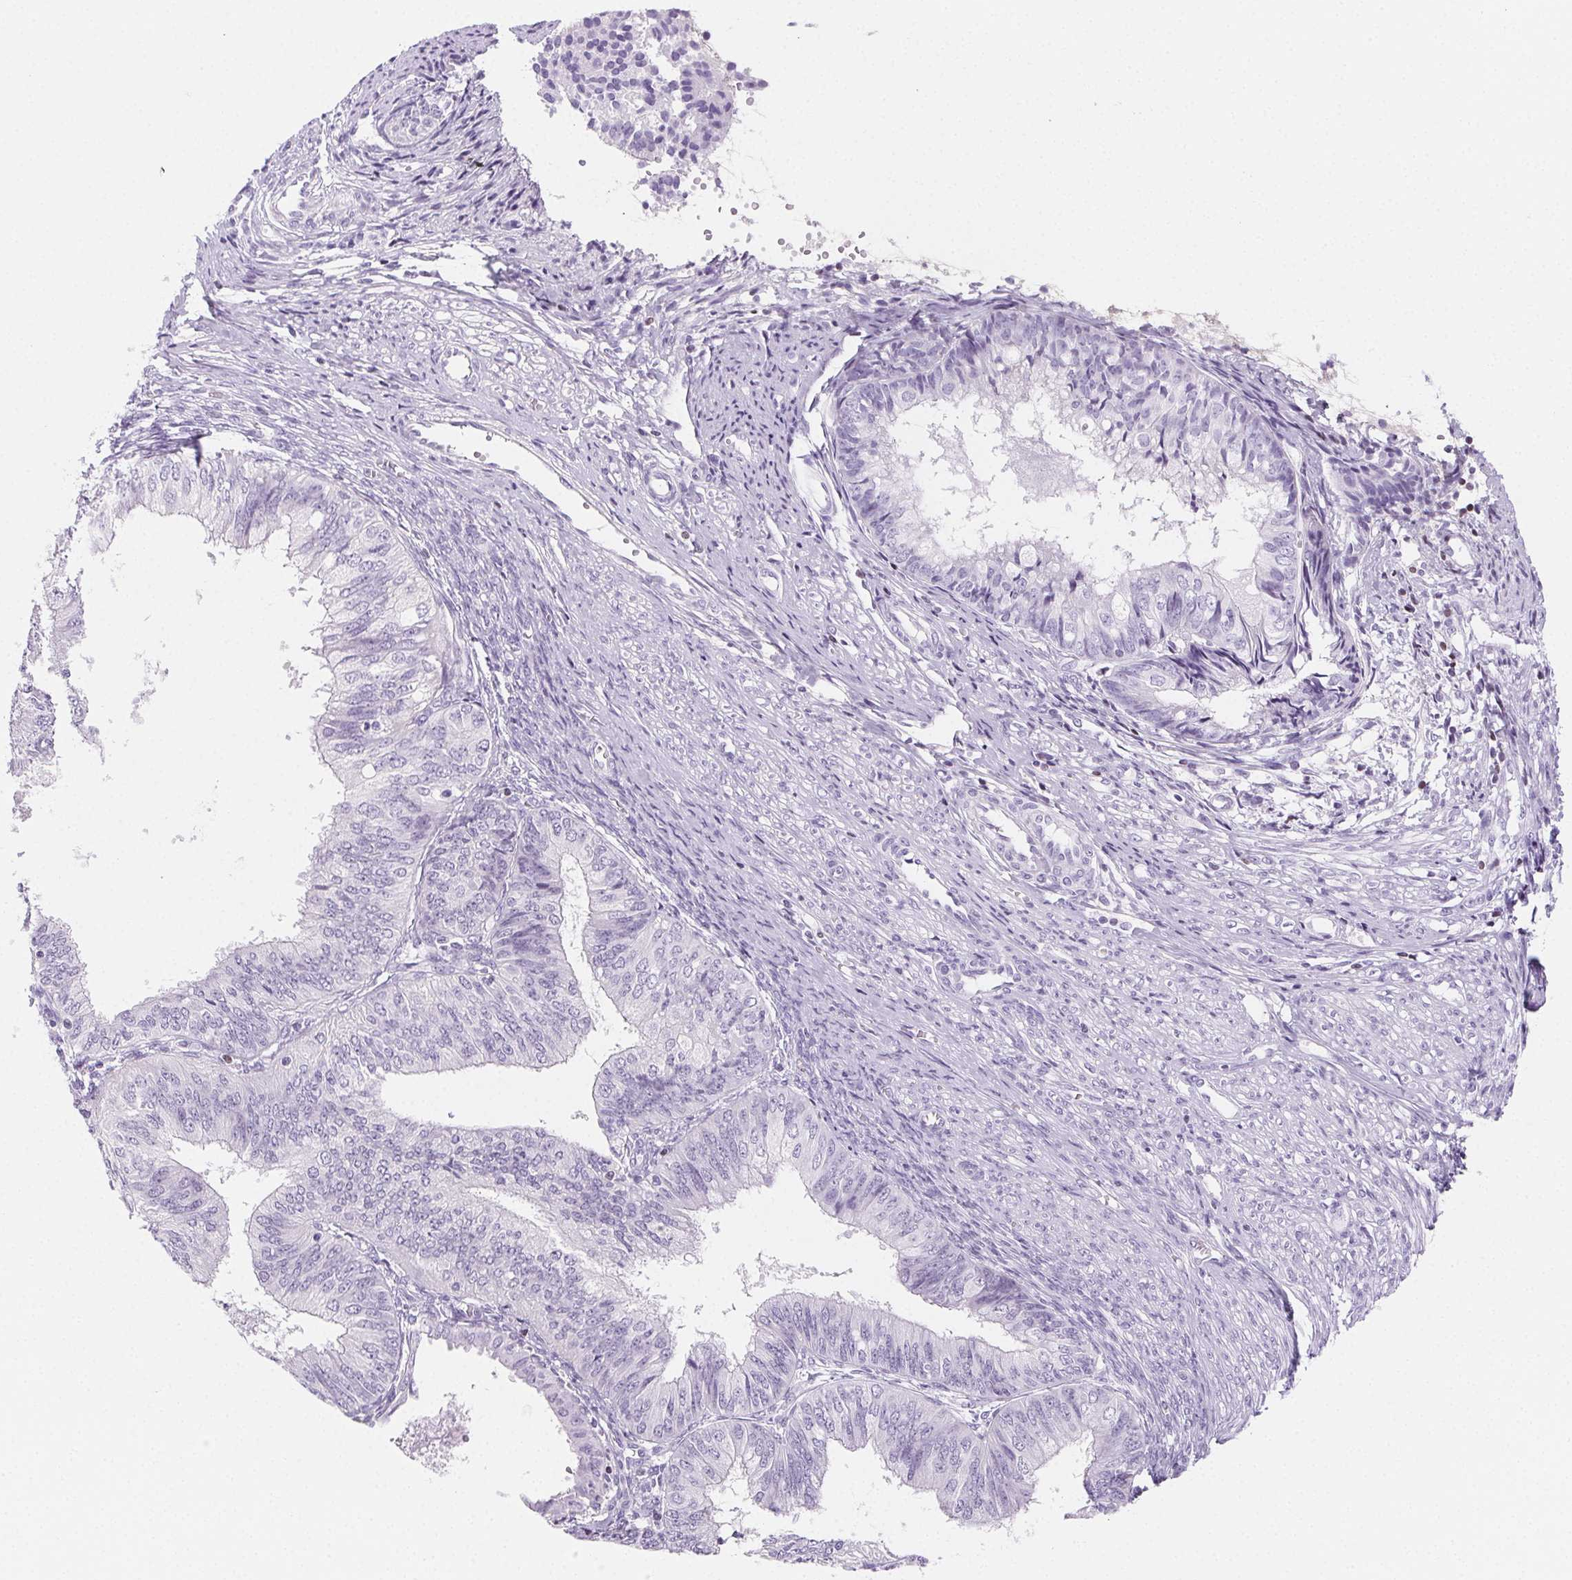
{"staining": {"intensity": "negative", "quantity": "none", "location": "none"}, "tissue": "endometrial cancer", "cell_type": "Tumor cells", "image_type": "cancer", "snomed": [{"axis": "morphology", "description": "Adenocarcinoma, NOS"}, {"axis": "topography", "description": "Endometrium"}], "caption": "Tumor cells show no significant protein positivity in endometrial cancer.", "gene": "BEND2", "patient": {"sex": "female", "age": 58}}